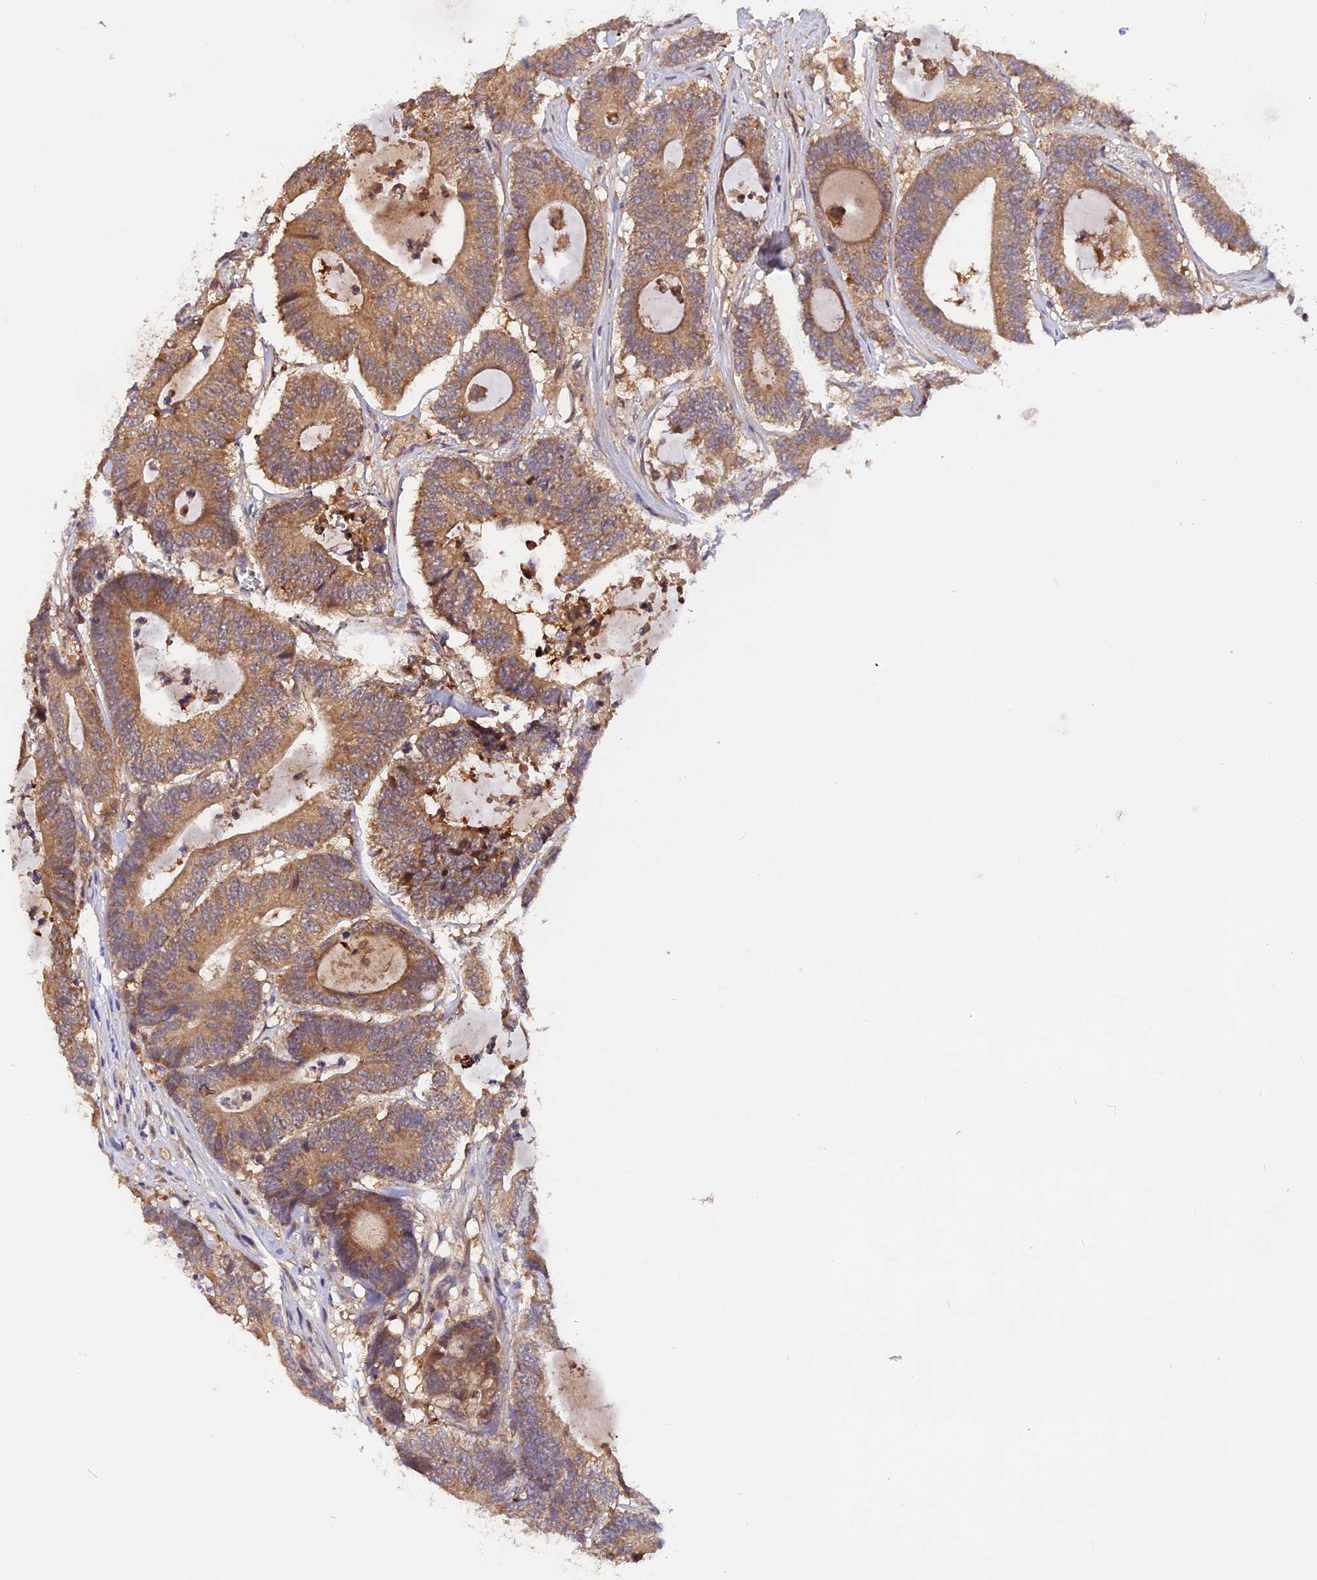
{"staining": {"intensity": "moderate", "quantity": ">75%", "location": "cytoplasmic/membranous"}, "tissue": "colorectal cancer", "cell_type": "Tumor cells", "image_type": "cancer", "snomed": [{"axis": "morphology", "description": "Adenocarcinoma, NOS"}, {"axis": "topography", "description": "Colon"}], "caption": "High-power microscopy captured an IHC micrograph of adenocarcinoma (colorectal), revealing moderate cytoplasmic/membranous positivity in about >75% of tumor cells.", "gene": "MARK4", "patient": {"sex": "female", "age": 84}}